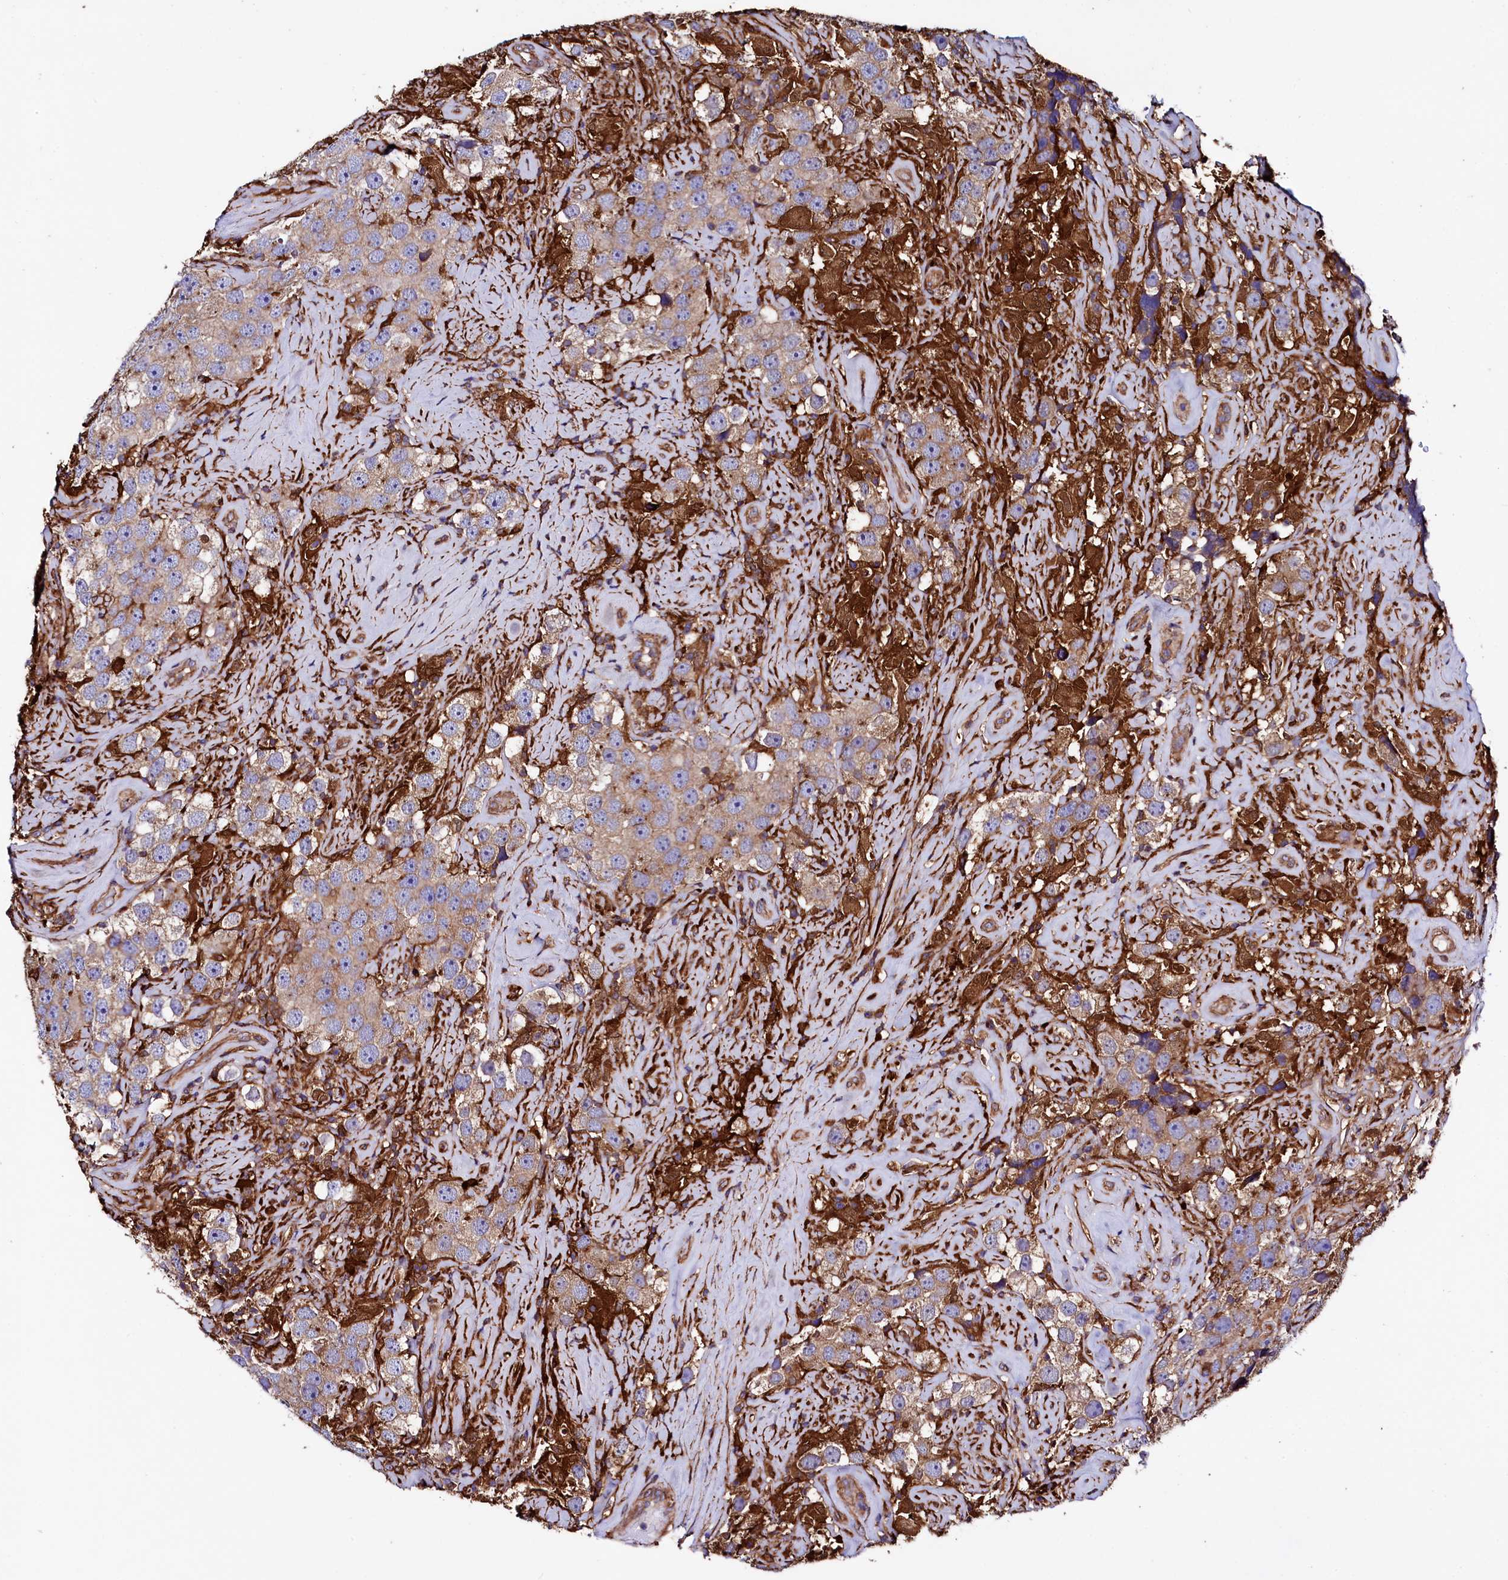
{"staining": {"intensity": "moderate", "quantity": ">75%", "location": "cytoplasmic/membranous"}, "tissue": "testis cancer", "cell_type": "Tumor cells", "image_type": "cancer", "snomed": [{"axis": "morphology", "description": "Seminoma, NOS"}, {"axis": "topography", "description": "Testis"}], "caption": "Testis cancer stained with DAB immunohistochemistry (IHC) exhibits medium levels of moderate cytoplasmic/membranous staining in about >75% of tumor cells.", "gene": "STAMBPL1", "patient": {"sex": "male", "age": 49}}